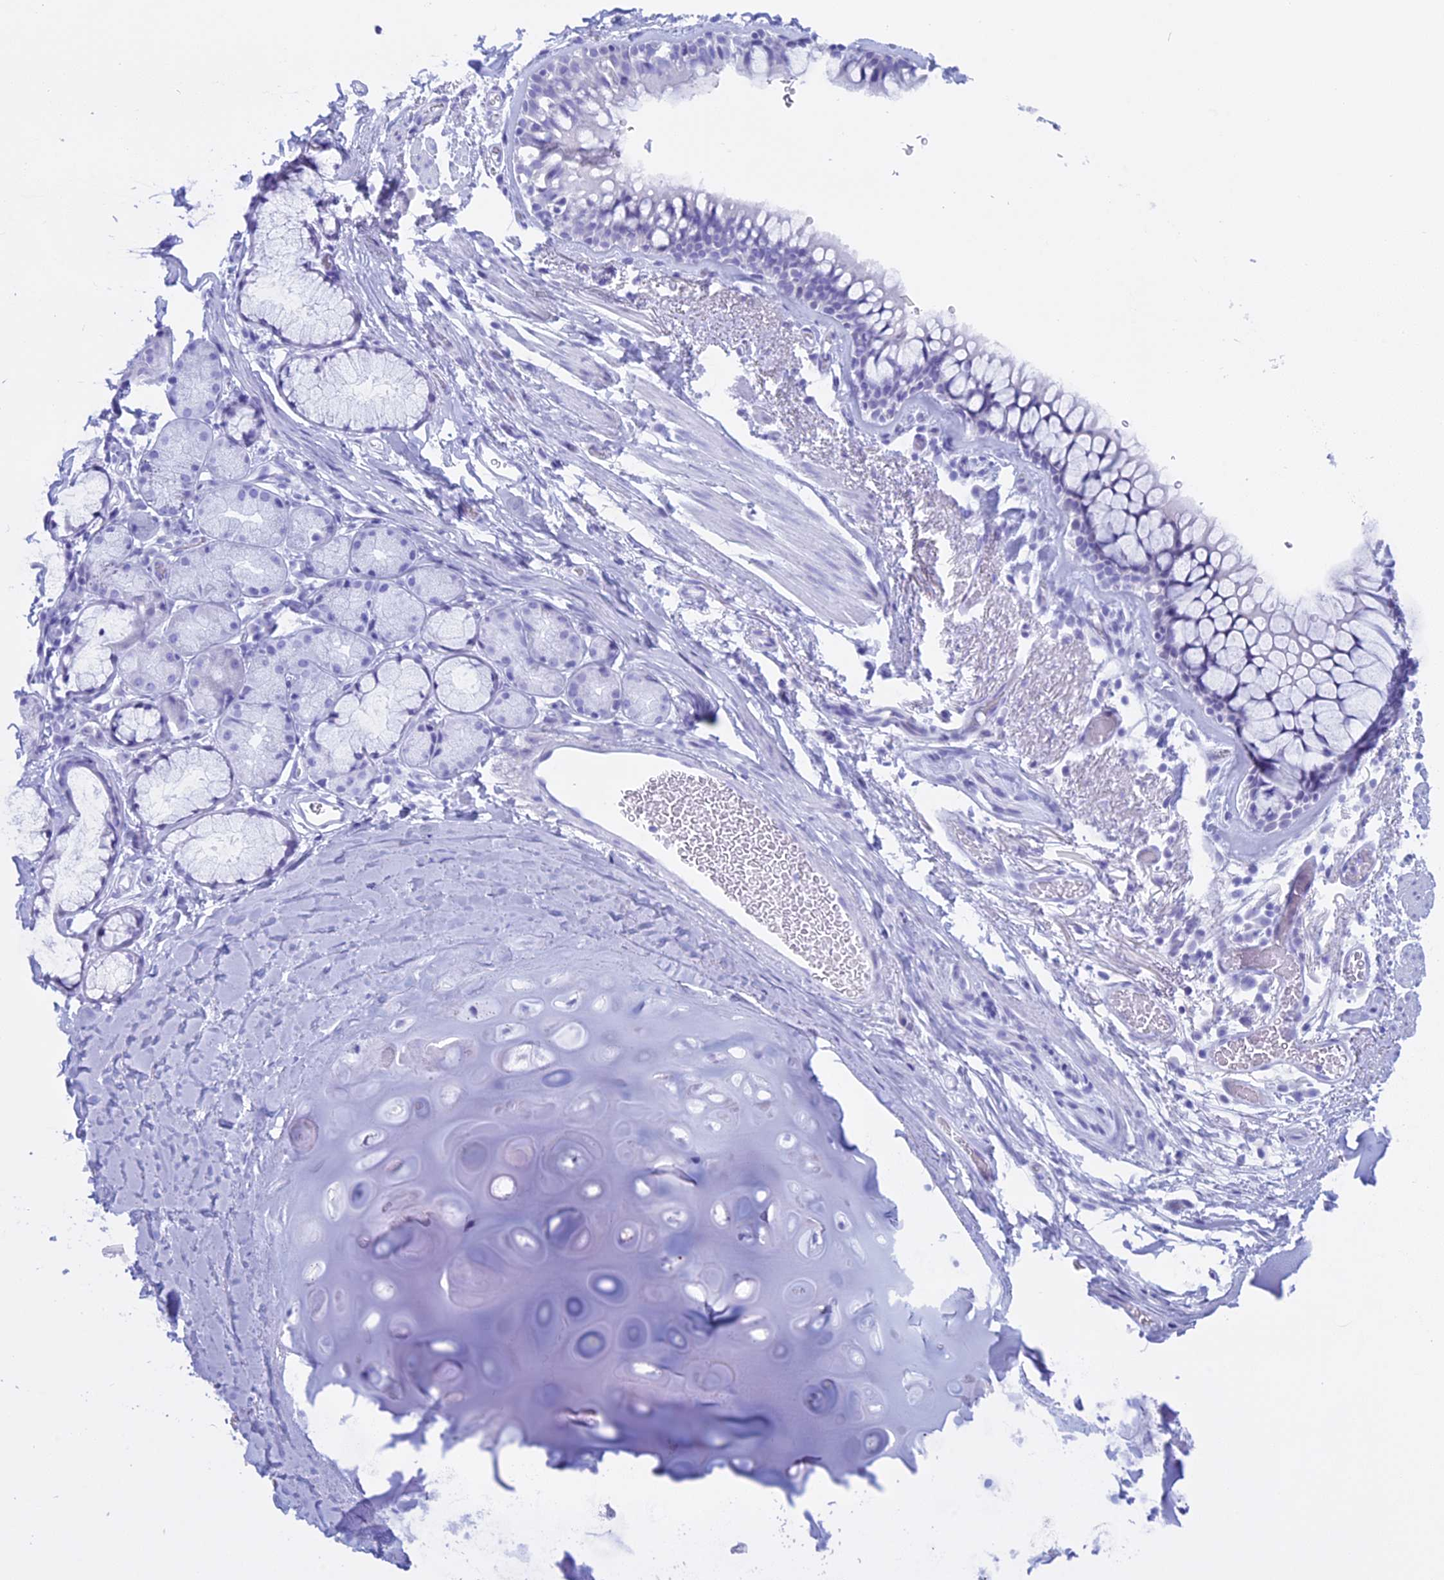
{"staining": {"intensity": "negative", "quantity": "none", "location": "none"}, "tissue": "bronchus", "cell_type": "Respiratory epithelial cells", "image_type": "normal", "snomed": [{"axis": "morphology", "description": "Normal tissue, NOS"}, {"axis": "topography", "description": "Bronchus"}], "caption": "A high-resolution histopathology image shows immunohistochemistry (IHC) staining of unremarkable bronchus, which displays no significant staining in respiratory epithelial cells.", "gene": "KCTD21", "patient": {"sex": "male", "age": 65}}